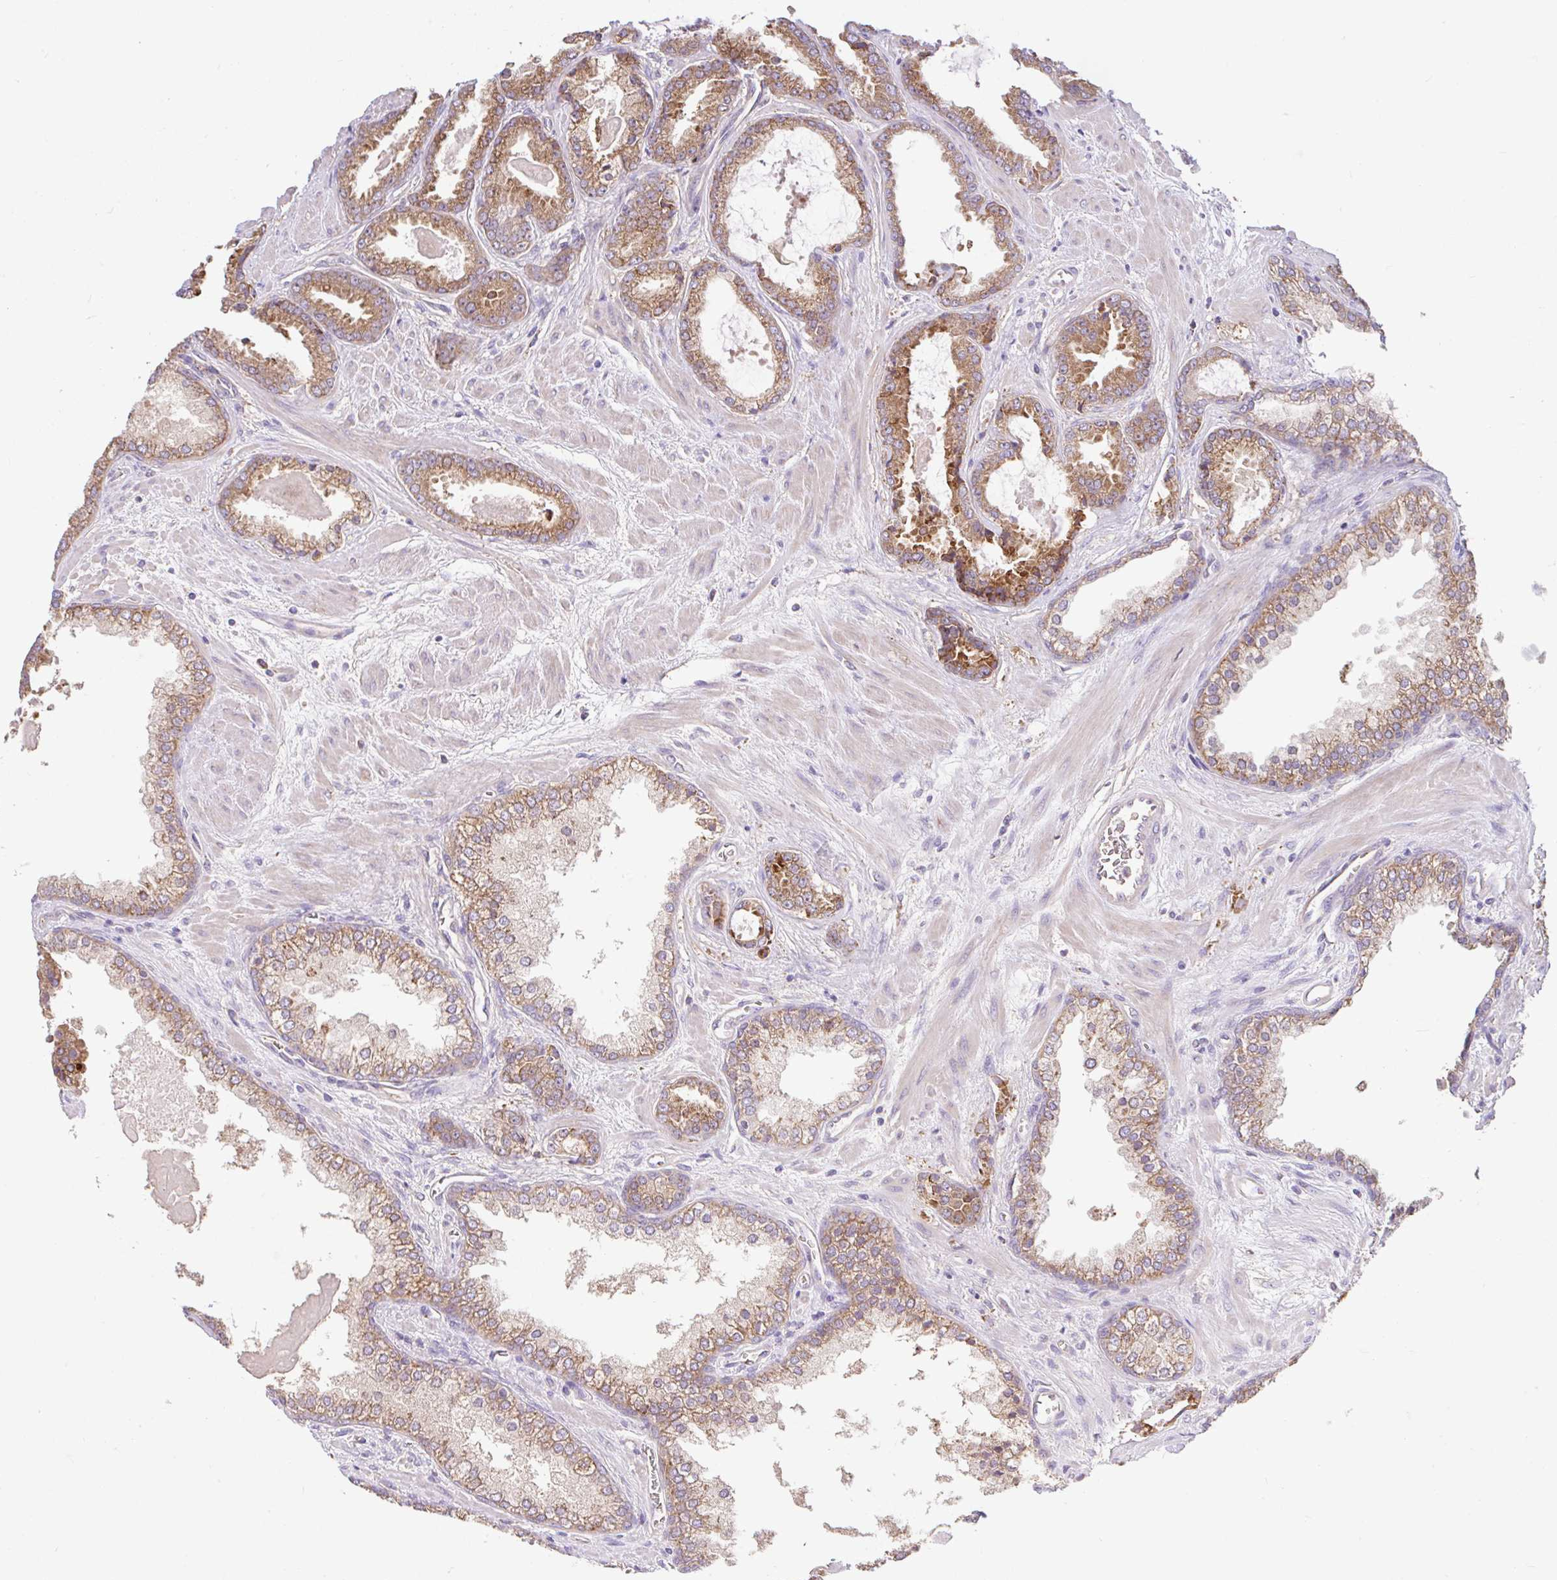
{"staining": {"intensity": "moderate", "quantity": ">75%", "location": "cytoplasmic/membranous"}, "tissue": "prostate cancer", "cell_type": "Tumor cells", "image_type": "cancer", "snomed": [{"axis": "morphology", "description": "Adenocarcinoma, Low grade"}, {"axis": "topography", "description": "Prostate"}], "caption": "Moderate cytoplasmic/membranous expression for a protein is present in about >75% of tumor cells of prostate cancer (low-grade adenocarcinoma) using immunohistochemistry (IHC).", "gene": "RALBP1", "patient": {"sex": "male", "age": 62}}